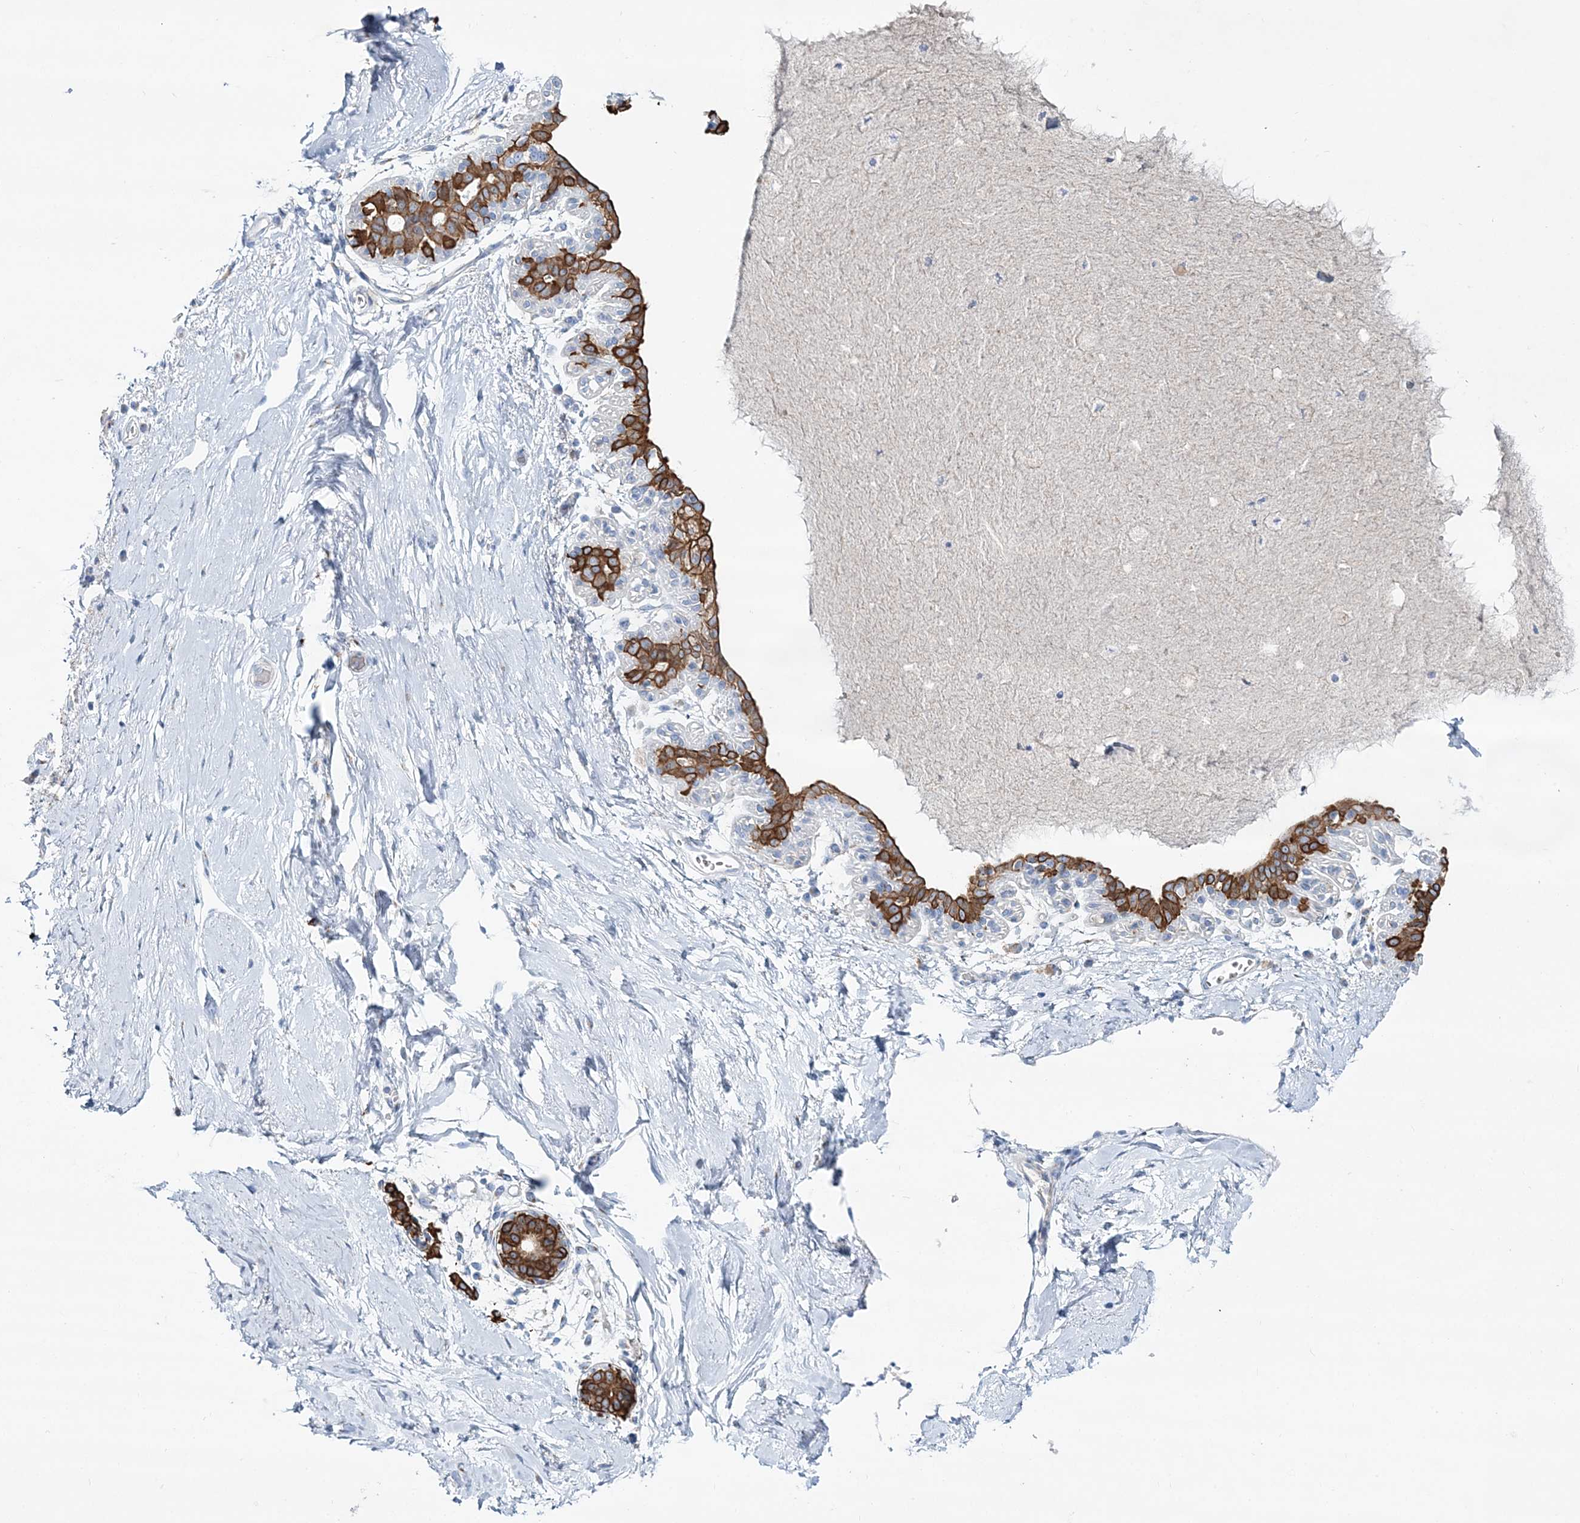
{"staining": {"intensity": "negative", "quantity": "none", "location": "none"}, "tissue": "breast", "cell_type": "Adipocytes", "image_type": "normal", "snomed": [{"axis": "morphology", "description": "Normal tissue, NOS"}, {"axis": "topography", "description": "Breast"}], "caption": "This is an IHC histopathology image of unremarkable human breast. There is no positivity in adipocytes.", "gene": "ADGRL1", "patient": {"sex": "female", "age": 45}}